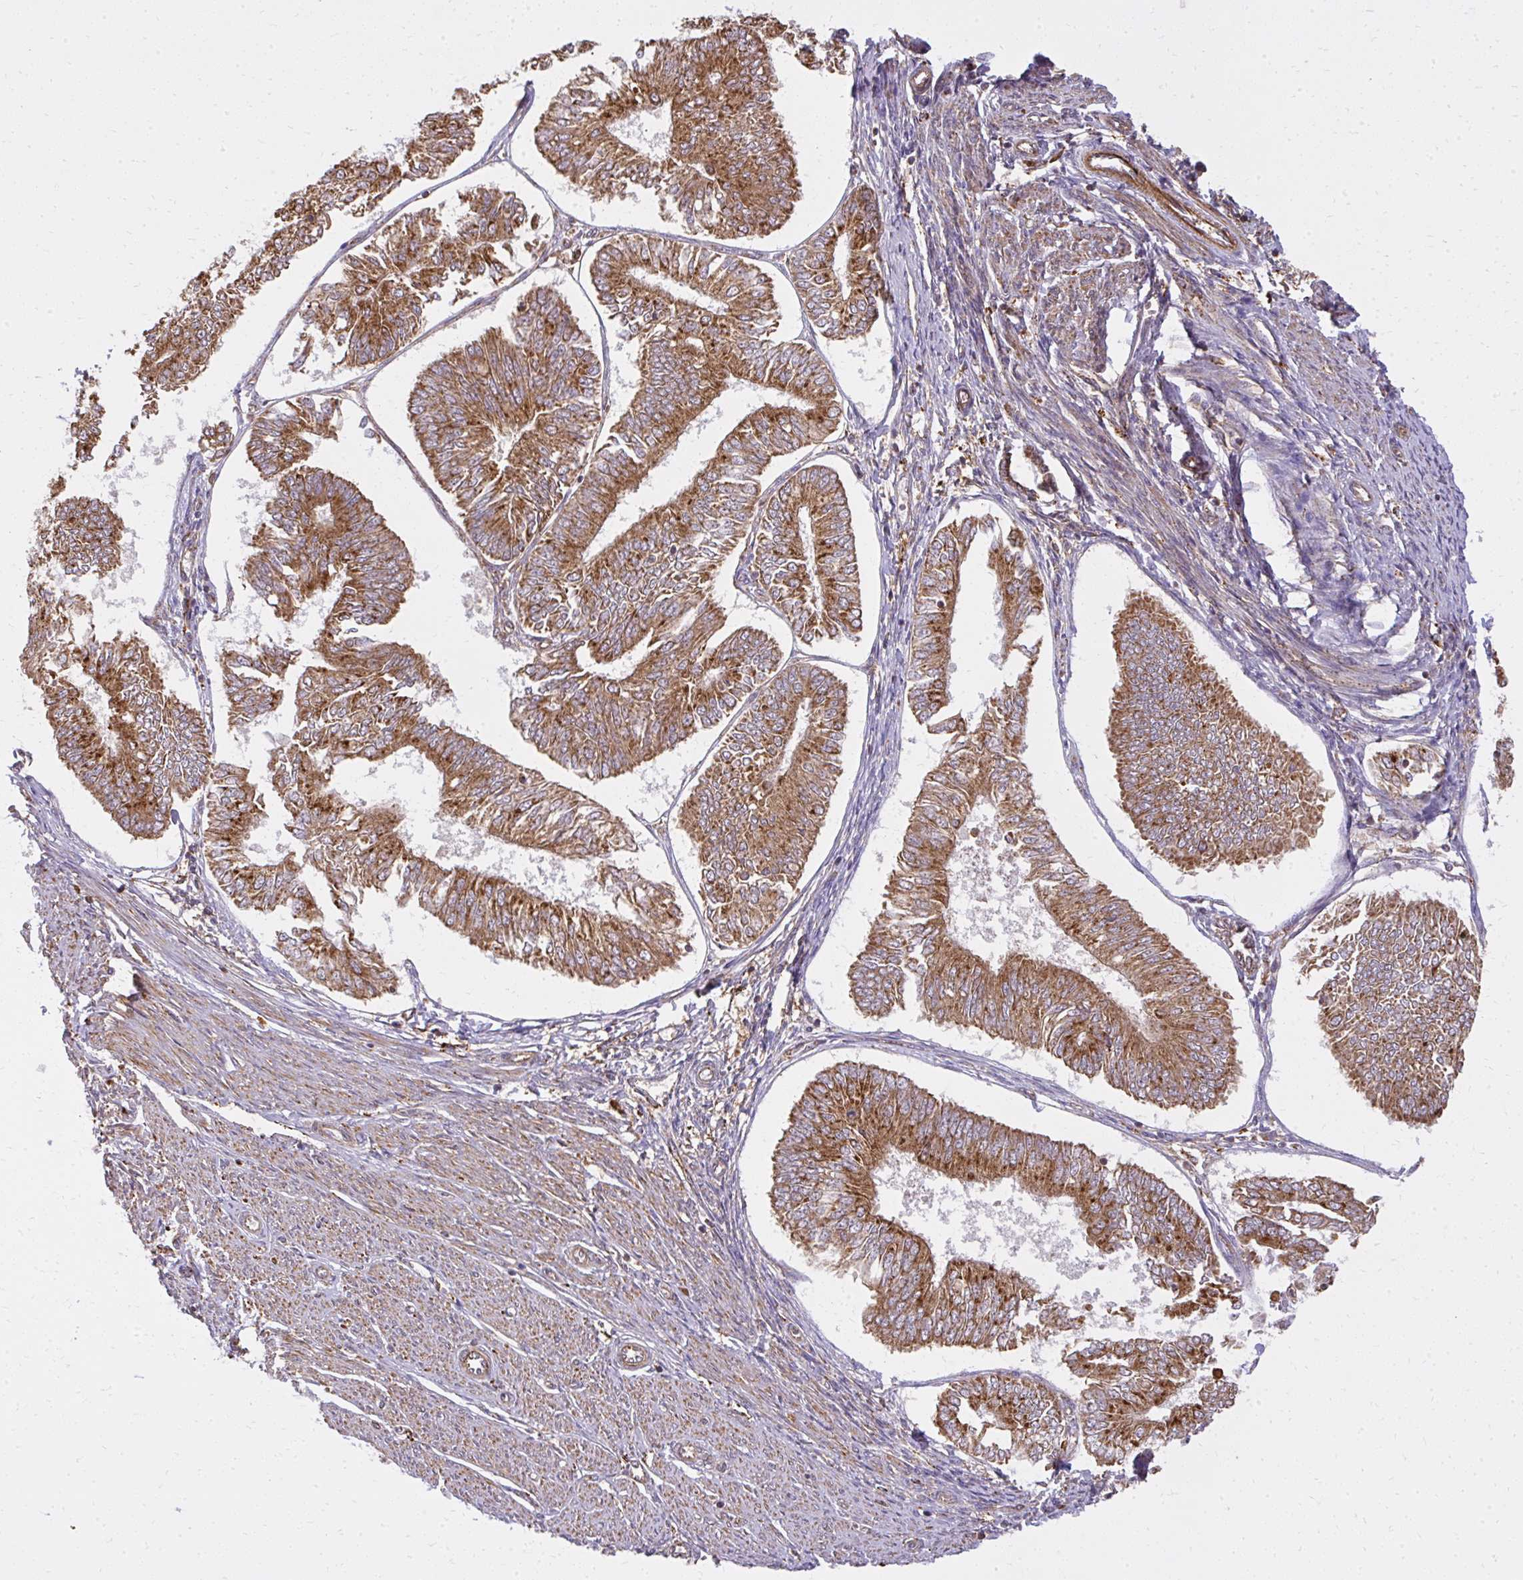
{"staining": {"intensity": "moderate", "quantity": ">75%", "location": "cytoplasmic/membranous"}, "tissue": "endometrial cancer", "cell_type": "Tumor cells", "image_type": "cancer", "snomed": [{"axis": "morphology", "description": "Adenocarcinoma, NOS"}, {"axis": "topography", "description": "Endometrium"}], "caption": "Protein expression analysis of human endometrial cancer (adenocarcinoma) reveals moderate cytoplasmic/membranous staining in approximately >75% of tumor cells. (brown staining indicates protein expression, while blue staining denotes nuclei).", "gene": "GNS", "patient": {"sex": "female", "age": 58}}